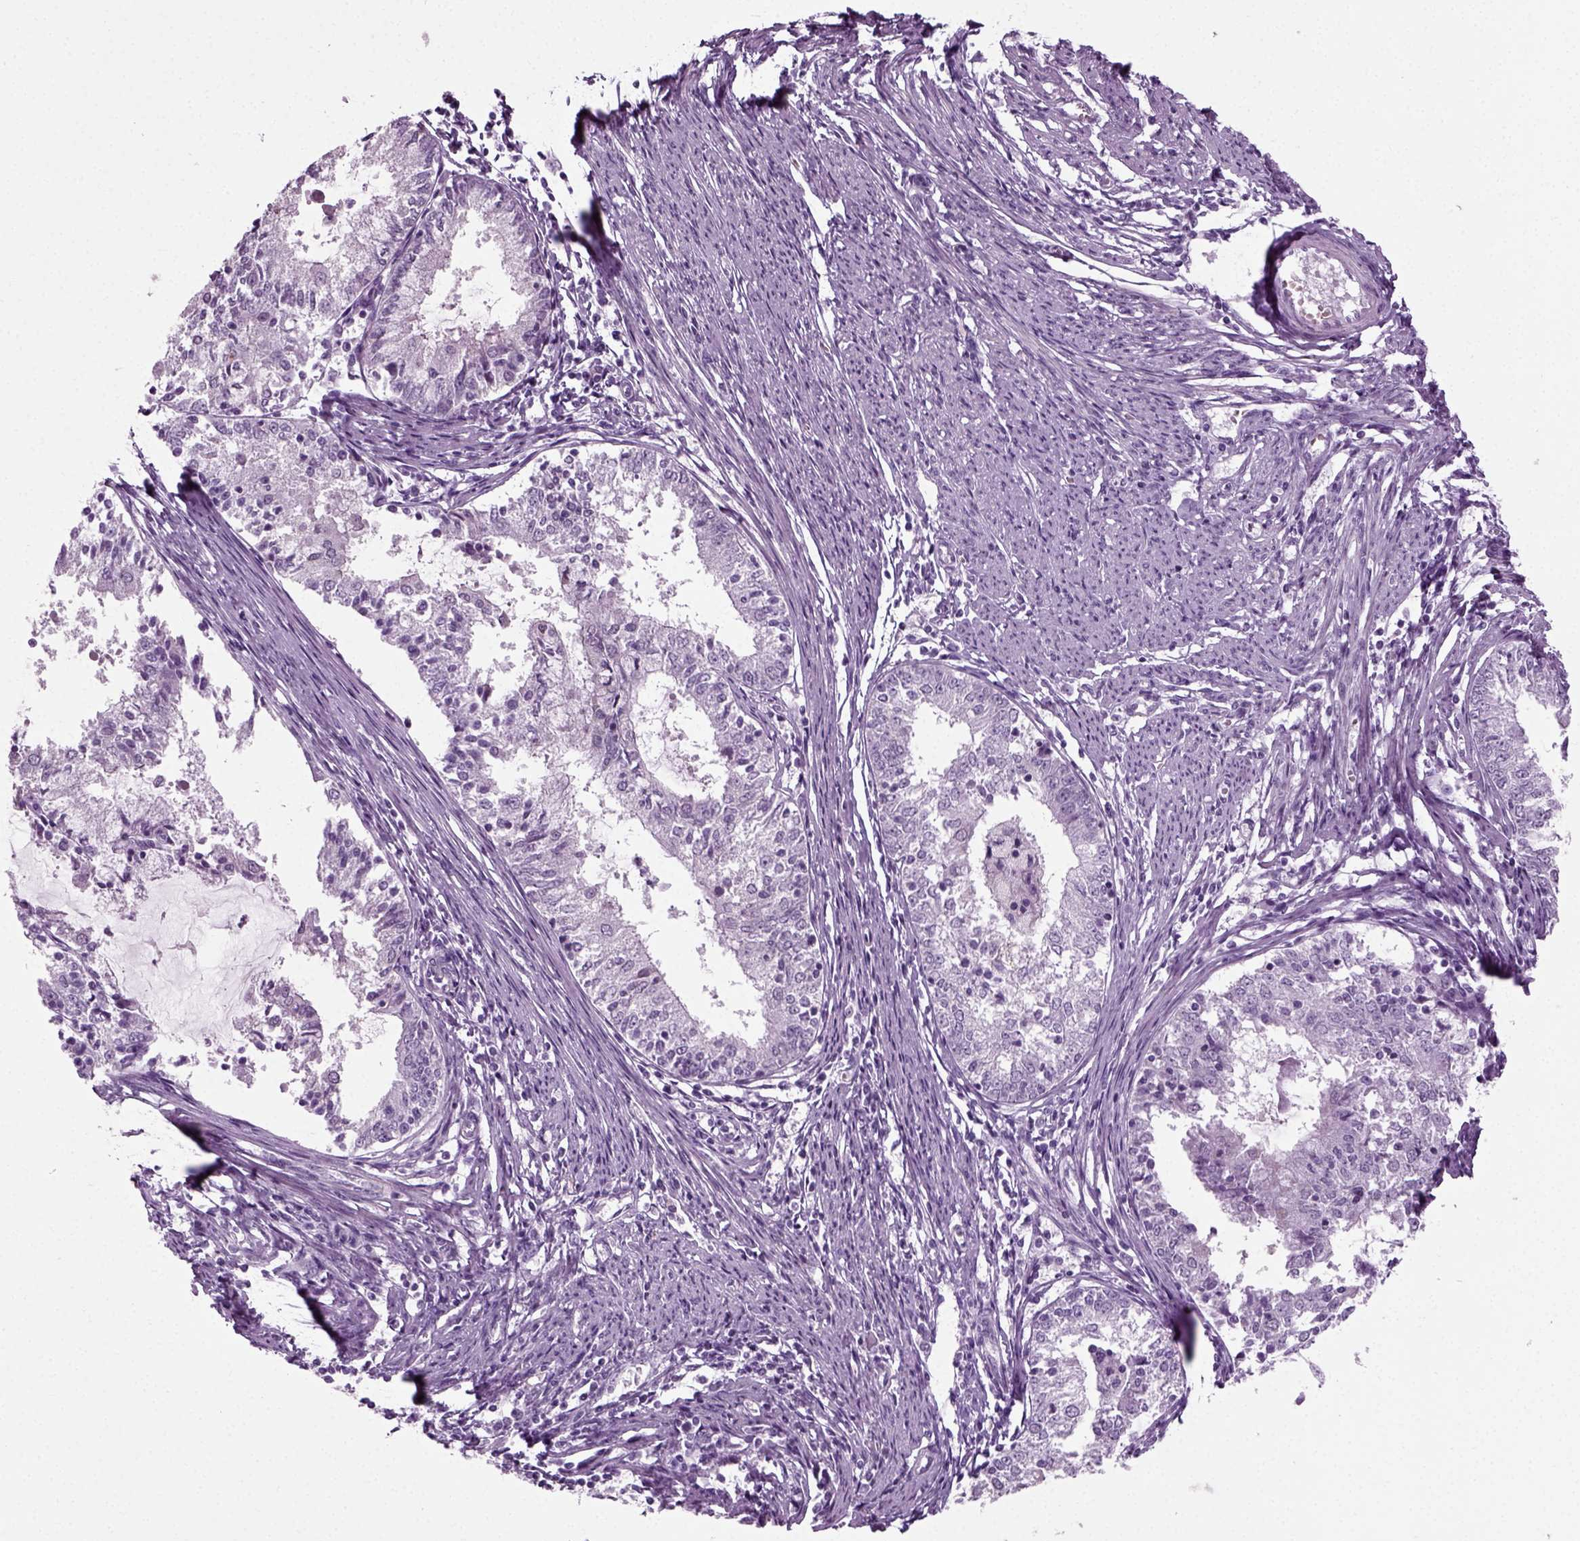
{"staining": {"intensity": "negative", "quantity": "none", "location": "none"}, "tissue": "endometrial cancer", "cell_type": "Tumor cells", "image_type": "cancer", "snomed": [{"axis": "morphology", "description": "Adenocarcinoma, NOS"}, {"axis": "topography", "description": "Endometrium"}], "caption": "There is no significant expression in tumor cells of endometrial cancer (adenocarcinoma).", "gene": "ZC2HC1C", "patient": {"sex": "female", "age": 57}}